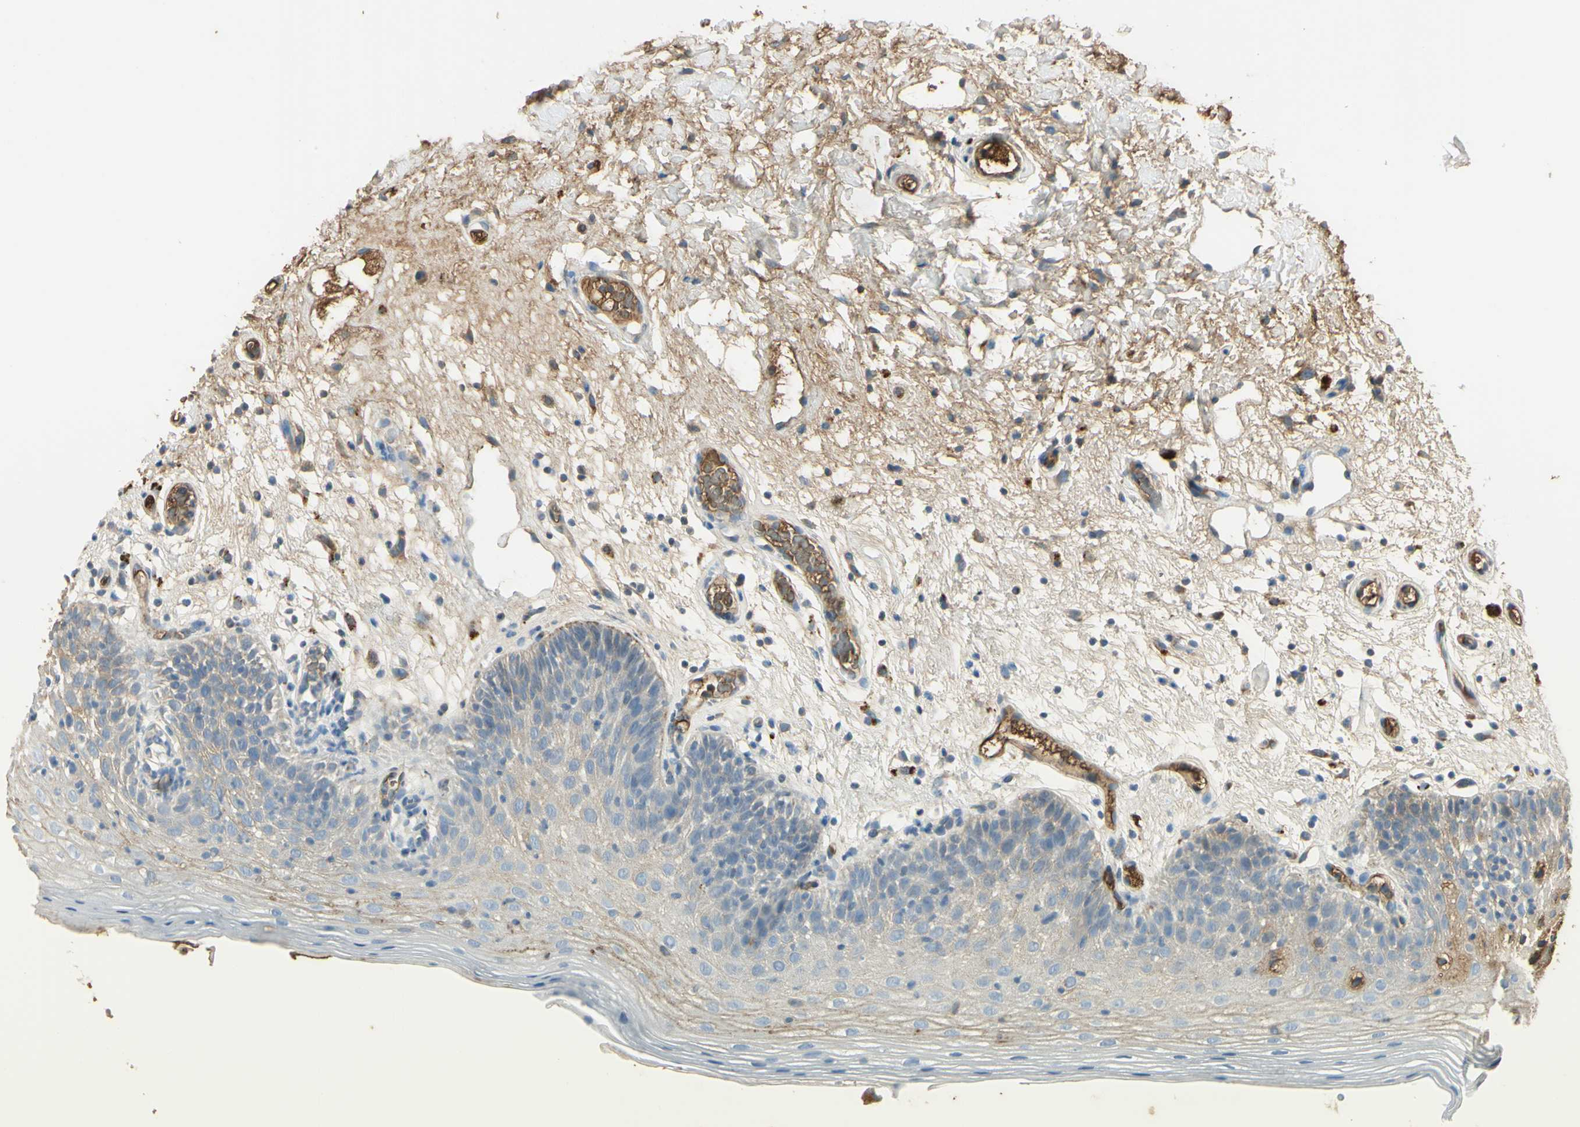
{"staining": {"intensity": "moderate", "quantity": "25%-75%", "location": "cytoplasmic/membranous"}, "tissue": "oral mucosa", "cell_type": "Squamous epithelial cells", "image_type": "normal", "snomed": [{"axis": "morphology", "description": "Normal tissue, NOS"}, {"axis": "morphology", "description": "Squamous cell carcinoma, NOS"}, {"axis": "topography", "description": "Skeletal muscle"}, {"axis": "topography", "description": "Oral tissue"}, {"axis": "topography", "description": "Head-Neck"}], "caption": "Immunohistochemistry micrograph of normal oral mucosa: human oral mucosa stained using immunohistochemistry exhibits medium levels of moderate protein expression localized specifically in the cytoplasmic/membranous of squamous epithelial cells, appearing as a cytoplasmic/membranous brown color.", "gene": "ANGPTL1", "patient": {"sex": "male", "age": 71}}